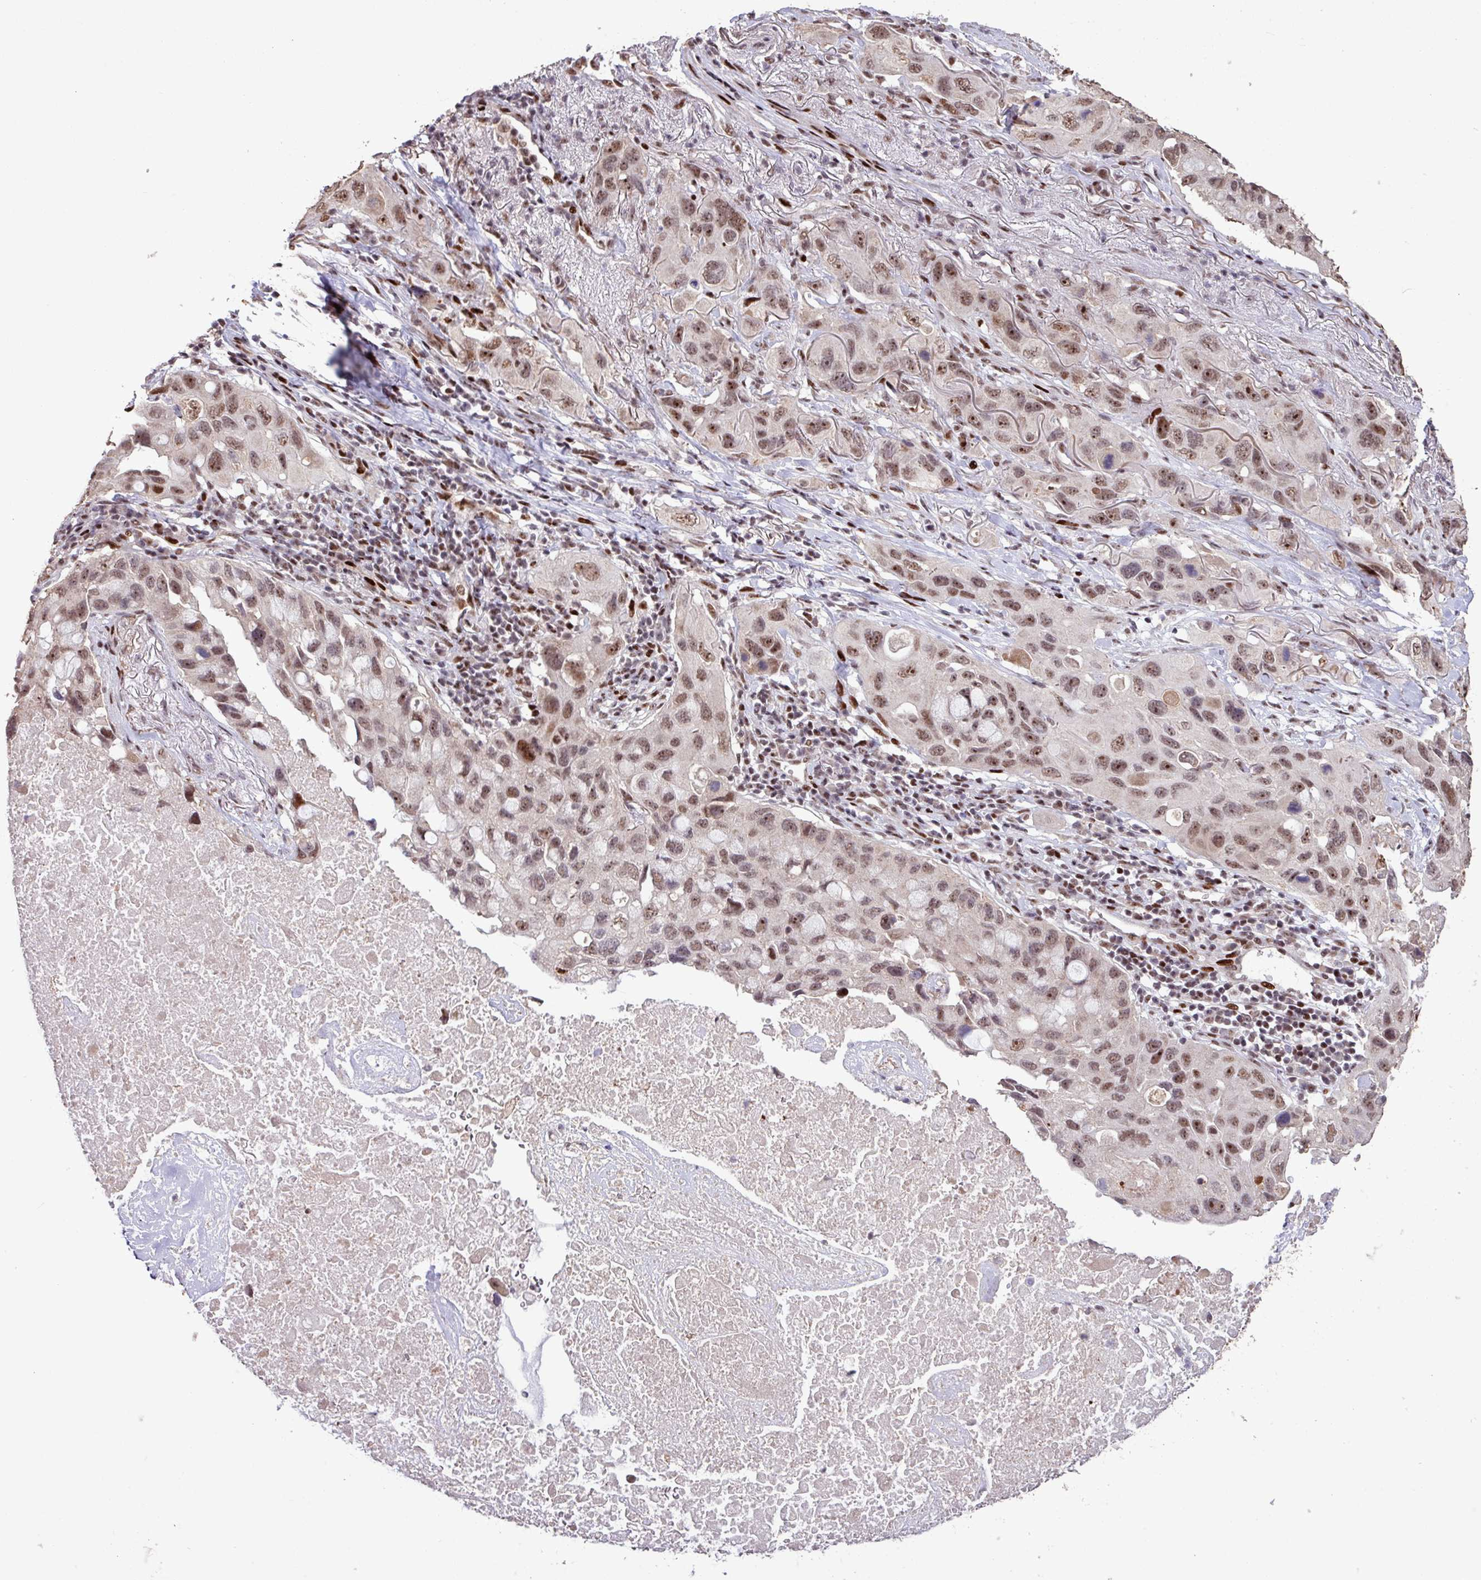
{"staining": {"intensity": "moderate", "quantity": ">75%", "location": "nuclear"}, "tissue": "lung cancer", "cell_type": "Tumor cells", "image_type": "cancer", "snomed": [{"axis": "morphology", "description": "Squamous cell carcinoma, NOS"}, {"axis": "topography", "description": "Lung"}], "caption": "Lung cancer (squamous cell carcinoma) tissue demonstrates moderate nuclear expression in approximately >75% of tumor cells", "gene": "ZNF709", "patient": {"sex": "female", "age": 73}}